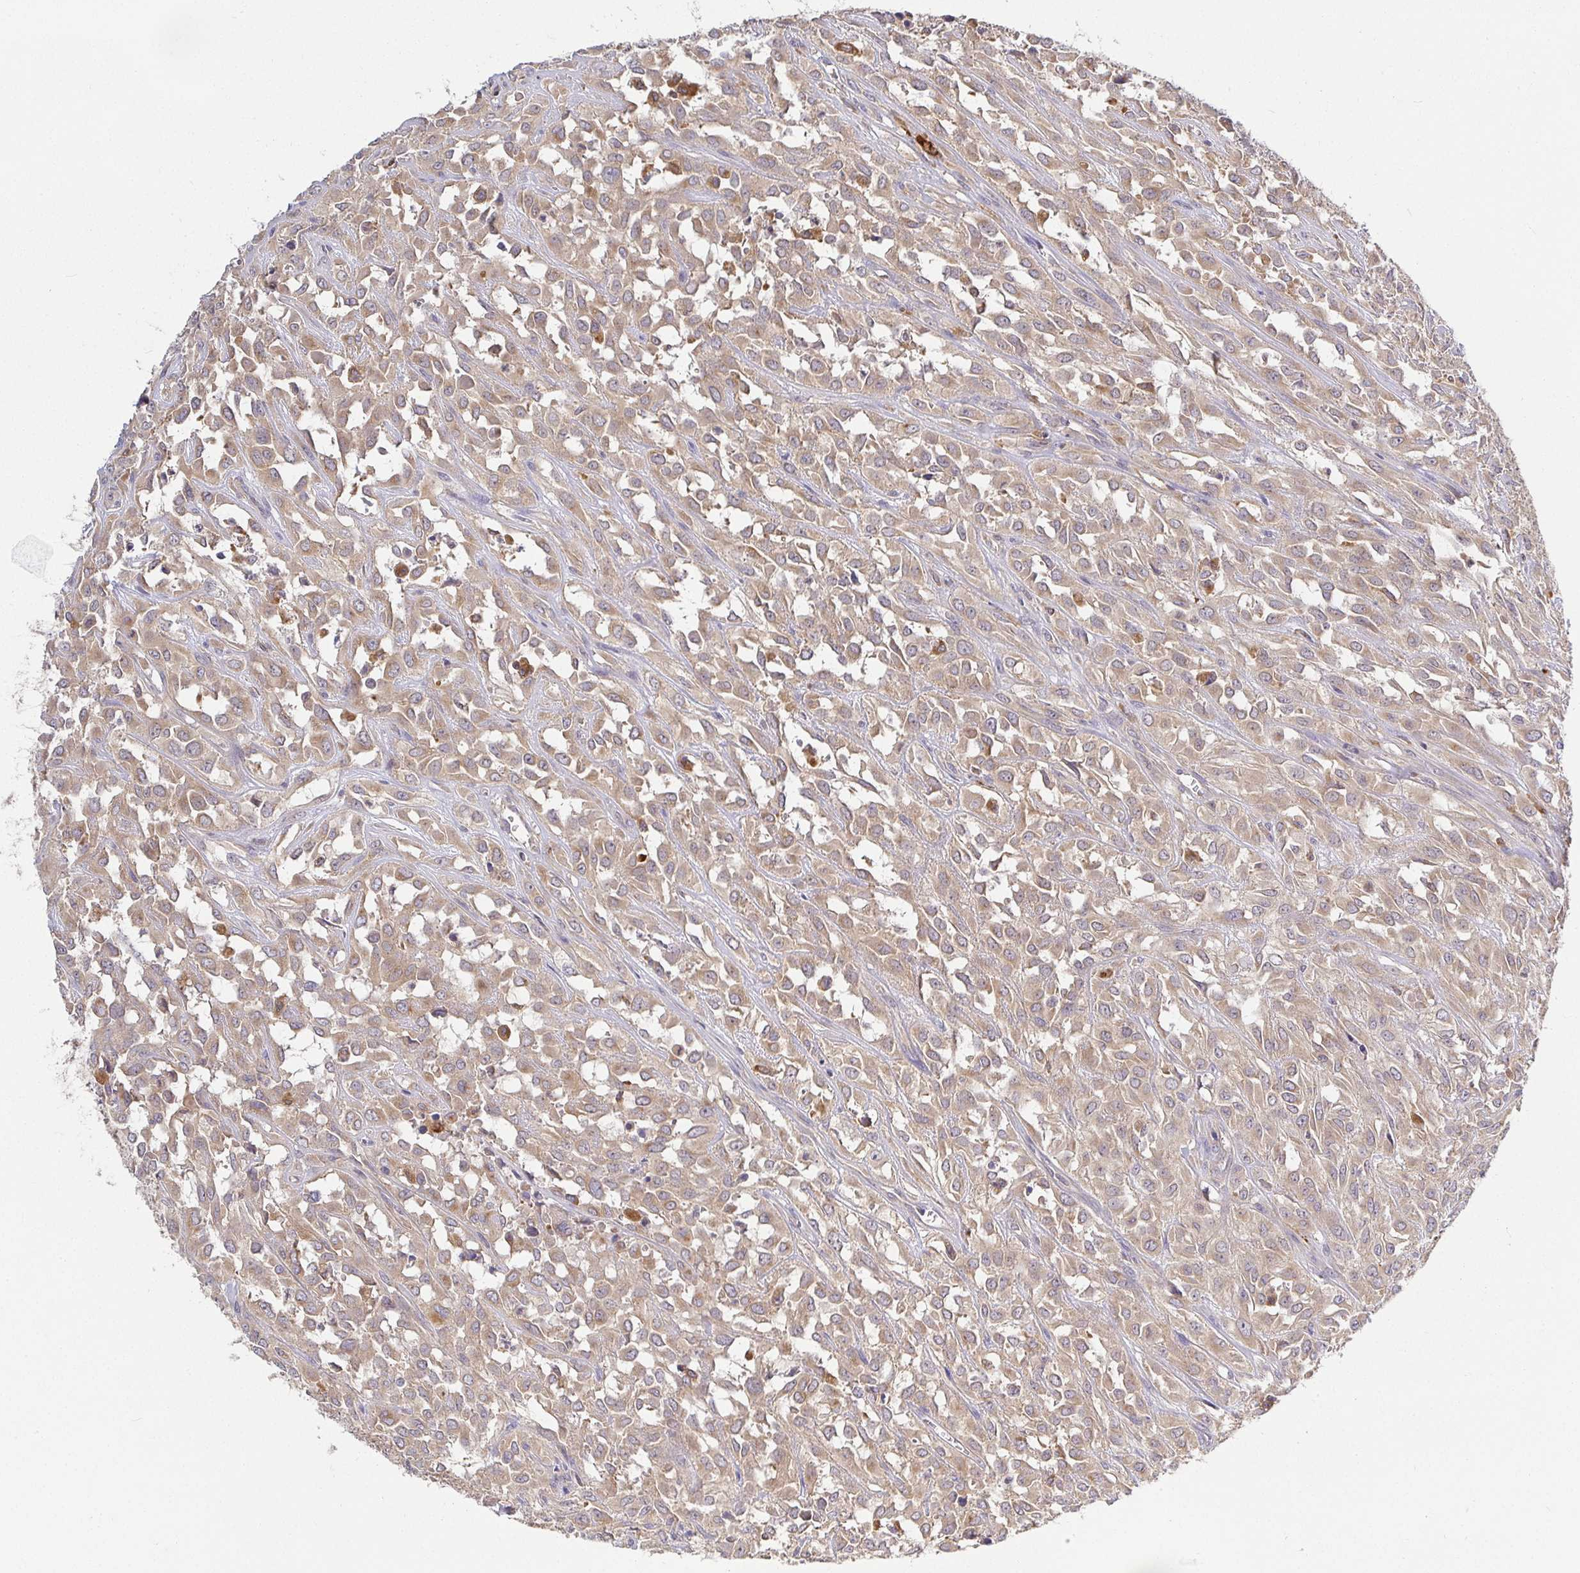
{"staining": {"intensity": "weak", "quantity": ">75%", "location": "cytoplasmic/membranous"}, "tissue": "urothelial cancer", "cell_type": "Tumor cells", "image_type": "cancer", "snomed": [{"axis": "morphology", "description": "Urothelial carcinoma, High grade"}, {"axis": "topography", "description": "Urinary bladder"}], "caption": "The immunohistochemical stain shows weak cytoplasmic/membranous positivity in tumor cells of urothelial cancer tissue.", "gene": "ATP6V1F", "patient": {"sex": "male", "age": 67}}